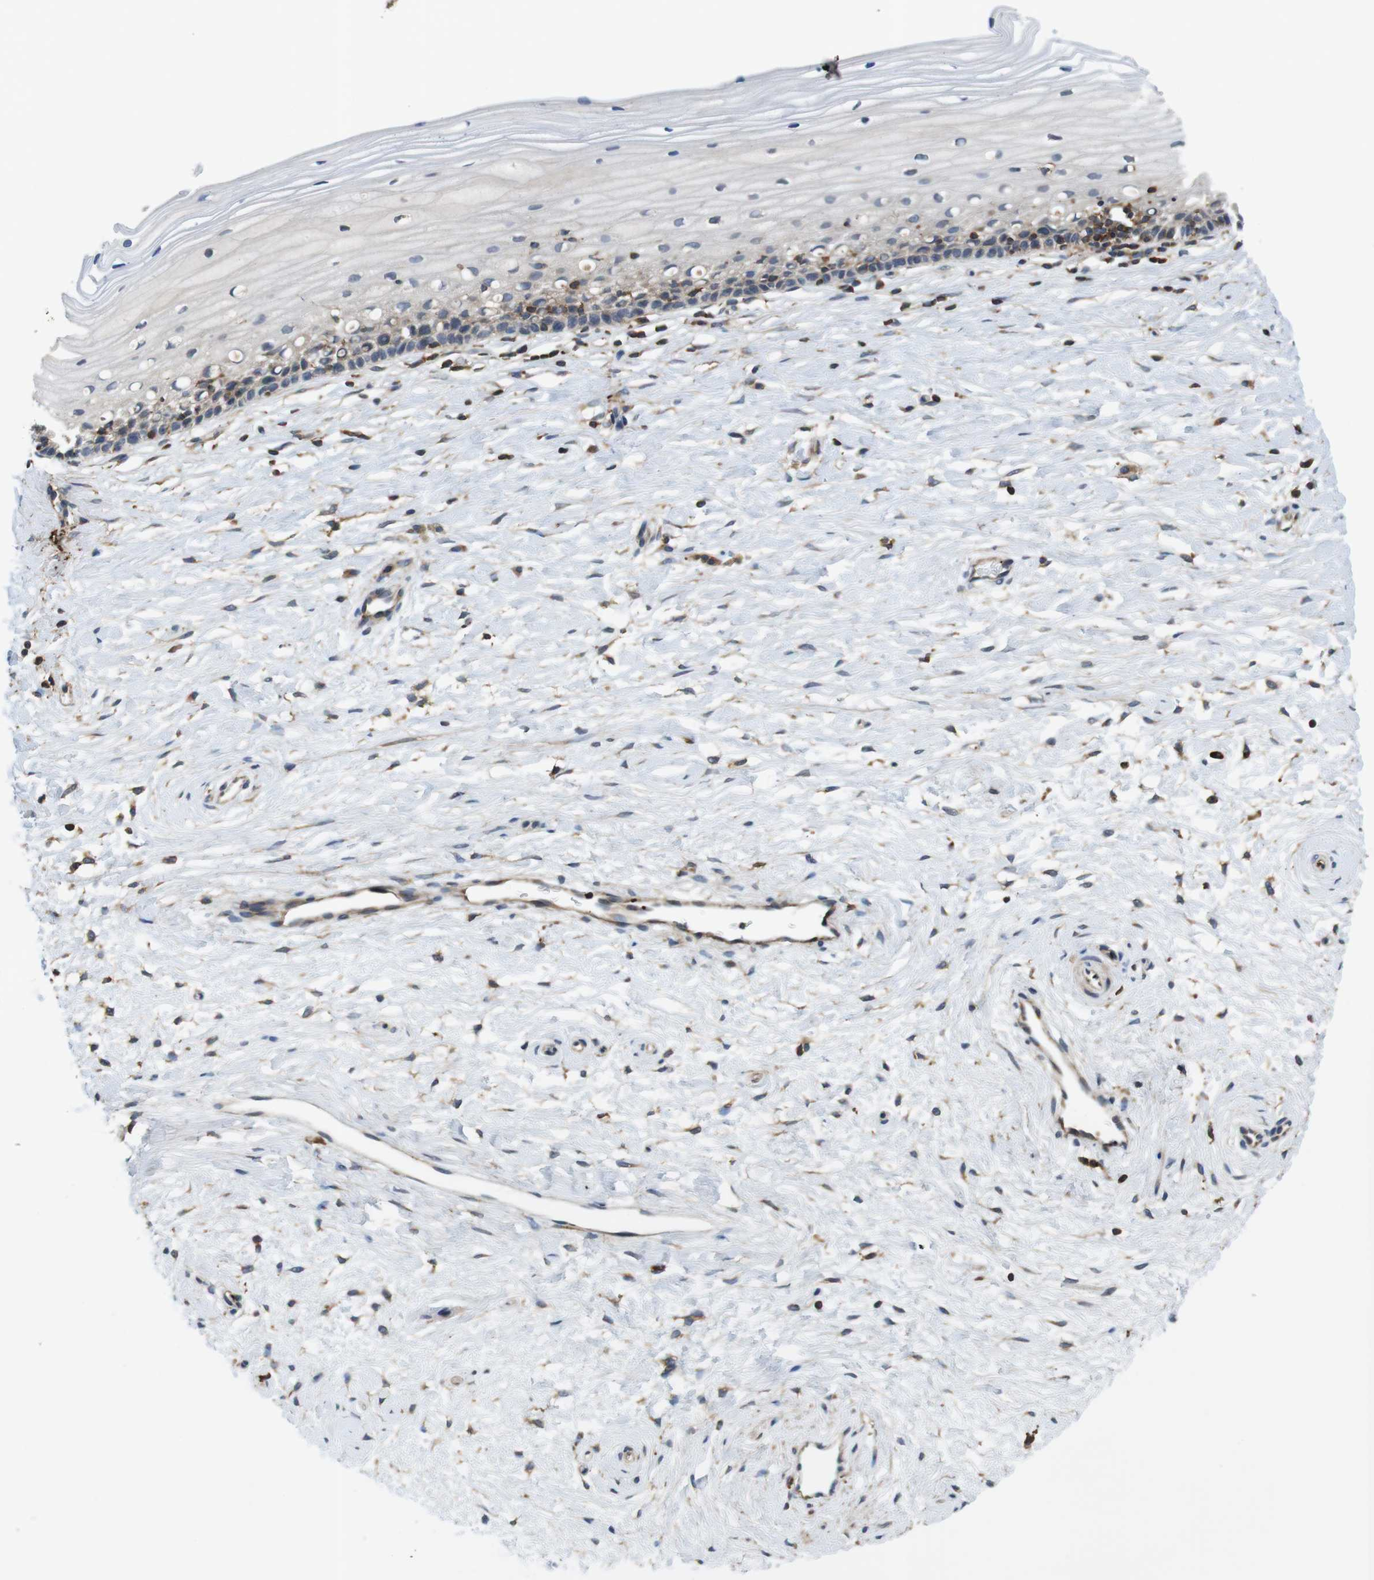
{"staining": {"intensity": "weak", "quantity": ">75%", "location": "cytoplasmic/membranous"}, "tissue": "cervix", "cell_type": "Glandular cells", "image_type": "normal", "snomed": [{"axis": "morphology", "description": "Normal tissue, NOS"}, {"axis": "topography", "description": "Cervix"}], "caption": "Immunohistochemical staining of benign cervix reveals weak cytoplasmic/membranous protein positivity in about >75% of glandular cells.", "gene": "HERPUD2", "patient": {"sex": "female", "age": 39}}